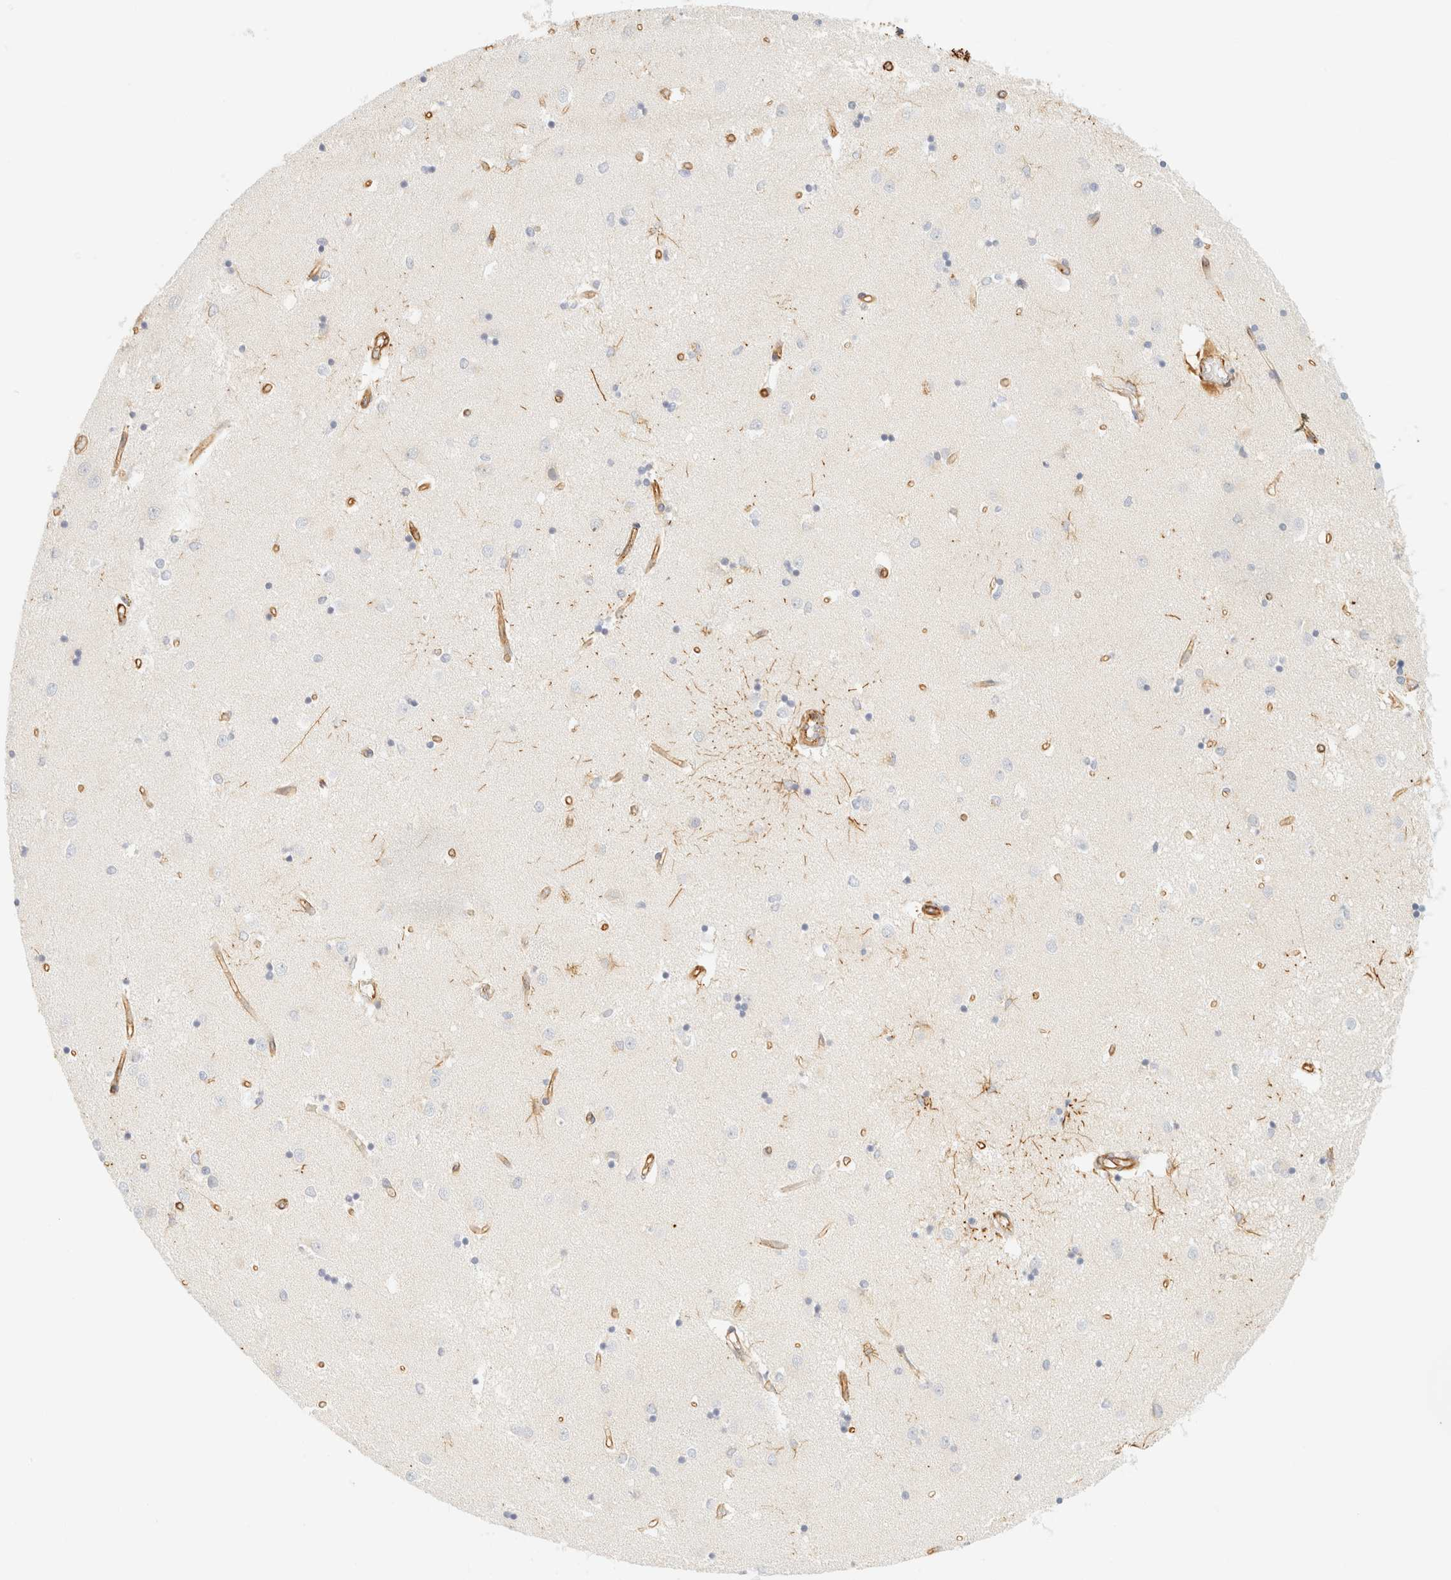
{"staining": {"intensity": "moderate", "quantity": "<25%", "location": "cytoplasmic/membranous"}, "tissue": "caudate", "cell_type": "Glial cells", "image_type": "normal", "snomed": [{"axis": "morphology", "description": "Normal tissue, NOS"}, {"axis": "topography", "description": "Lateral ventricle wall"}], "caption": "DAB (3,3'-diaminobenzidine) immunohistochemical staining of unremarkable caudate reveals moderate cytoplasmic/membranous protein expression in approximately <25% of glial cells.", "gene": "OTOP2", "patient": {"sex": "male", "age": 45}}